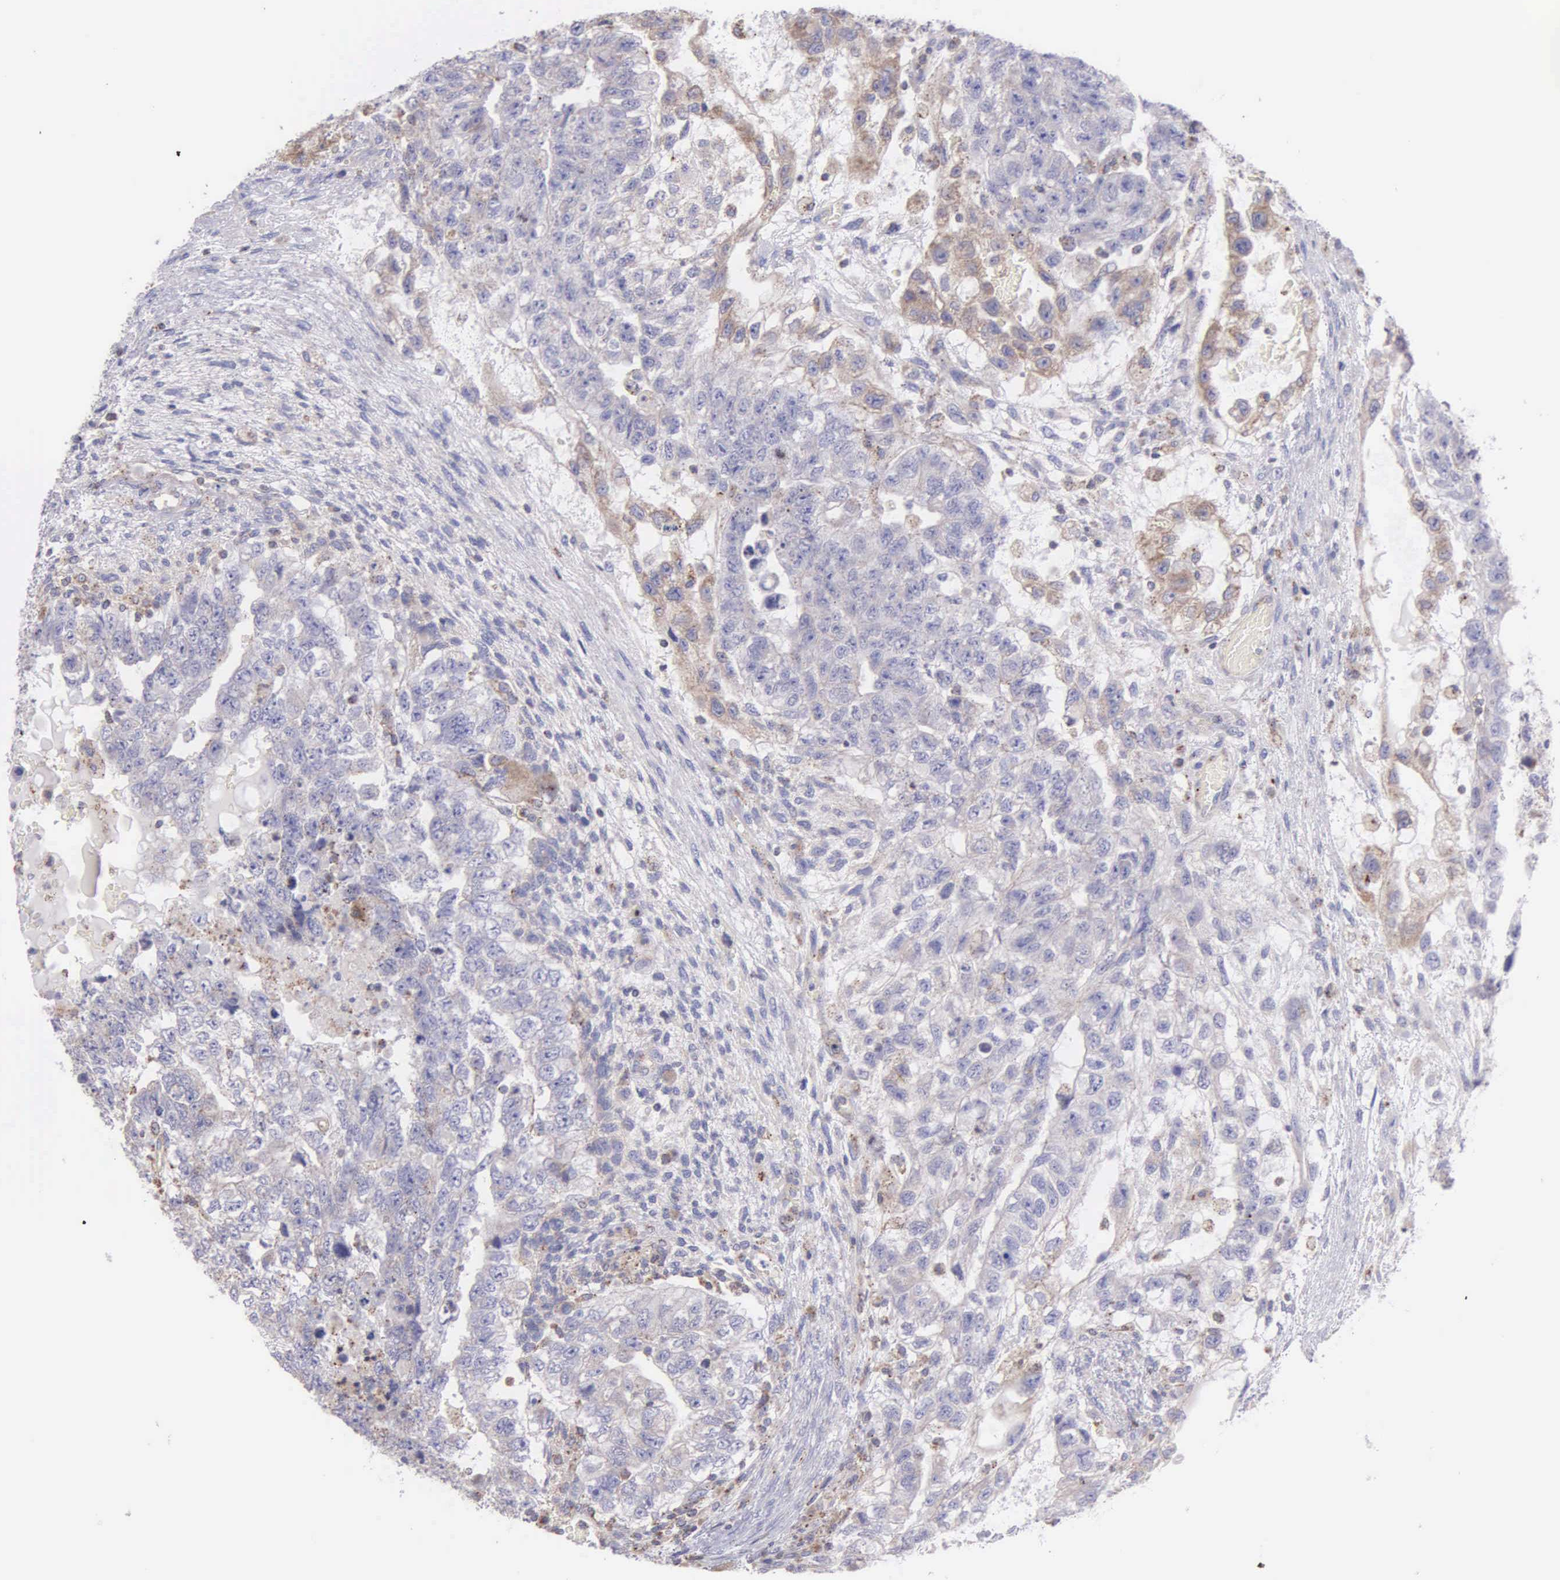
{"staining": {"intensity": "weak", "quantity": "25%-75%", "location": "cytoplasmic/membranous"}, "tissue": "testis cancer", "cell_type": "Tumor cells", "image_type": "cancer", "snomed": [{"axis": "morphology", "description": "Carcinoma, Embryonal, NOS"}, {"axis": "topography", "description": "Testis"}], "caption": "Tumor cells reveal low levels of weak cytoplasmic/membranous expression in approximately 25%-75% of cells in embryonal carcinoma (testis). The staining was performed using DAB, with brown indicating positive protein expression. Nuclei are stained blue with hematoxylin.", "gene": "MIA2", "patient": {"sex": "male", "age": 36}}